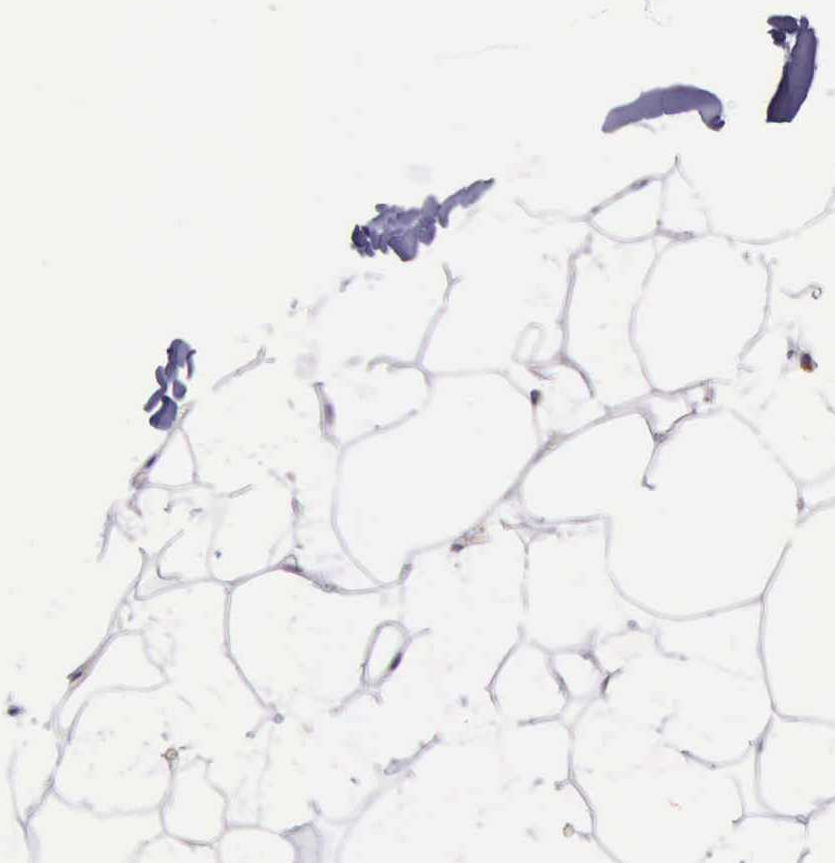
{"staining": {"intensity": "weak", "quantity": "<25%", "location": "cytoplasmic/membranous"}, "tissue": "adipose tissue", "cell_type": "Adipocytes", "image_type": "normal", "snomed": [{"axis": "morphology", "description": "Normal tissue, NOS"}, {"axis": "morphology", "description": "Fibrosis, NOS"}, {"axis": "topography", "description": "Breast"}], "caption": "Adipocytes show no significant protein staining in normal adipose tissue. (DAB (3,3'-diaminobenzidine) immunohistochemistry (IHC) visualized using brightfield microscopy, high magnification).", "gene": "TXN2", "patient": {"sex": "female", "age": 24}}